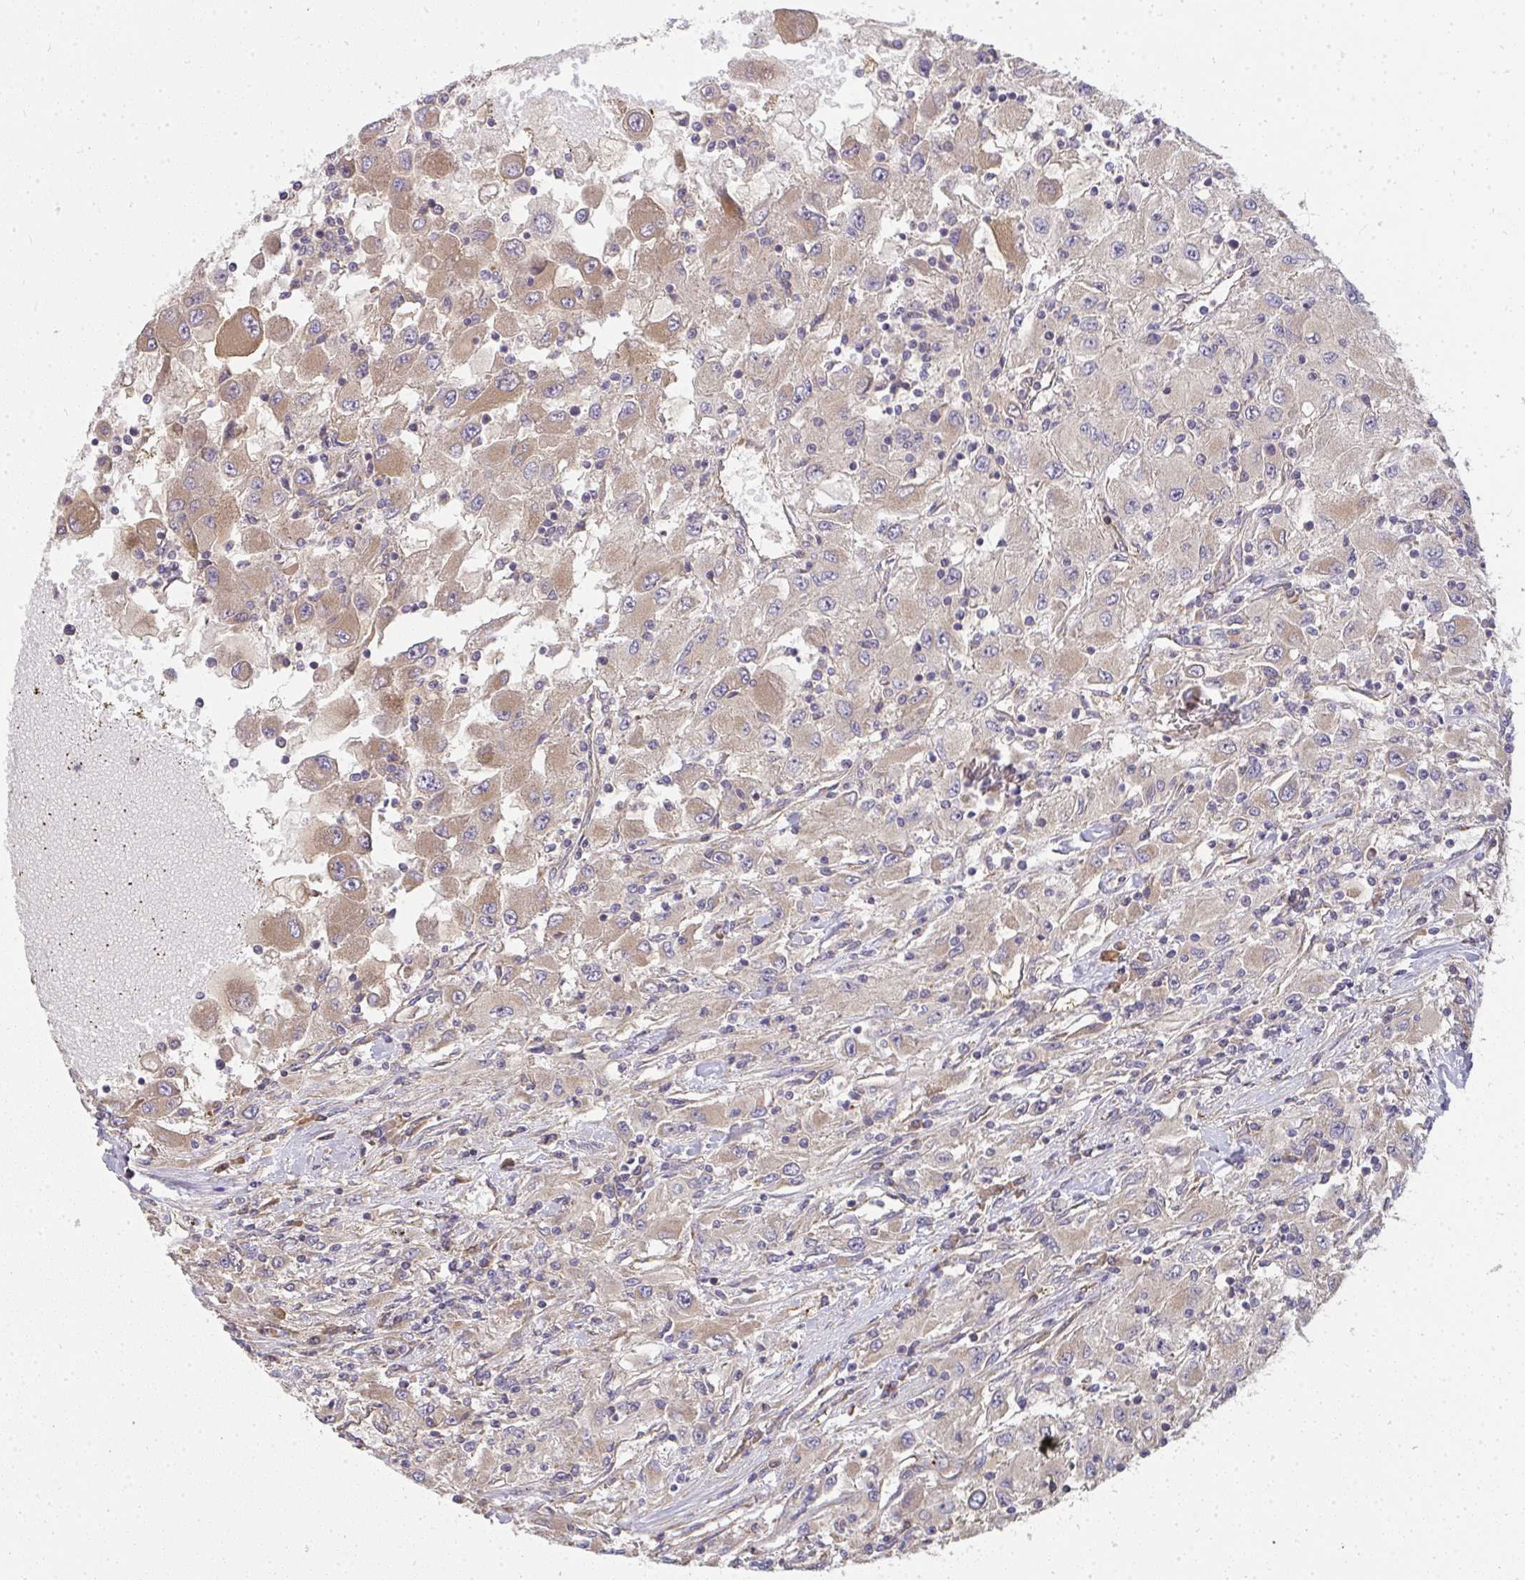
{"staining": {"intensity": "weak", "quantity": ">75%", "location": "cytoplasmic/membranous"}, "tissue": "renal cancer", "cell_type": "Tumor cells", "image_type": "cancer", "snomed": [{"axis": "morphology", "description": "Adenocarcinoma, NOS"}, {"axis": "topography", "description": "Kidney"}], "caption": "DAB immunohistochemical staining of human renal adenocarcinoma demonstrates weak cytoplasmic/membranous protein staining in about >75% of tumor cells. (DAB IHC with brightfield microscopy, high magnification).", "gene": "B4GALT6", "patient": {"sex": "female", "age": 67}}